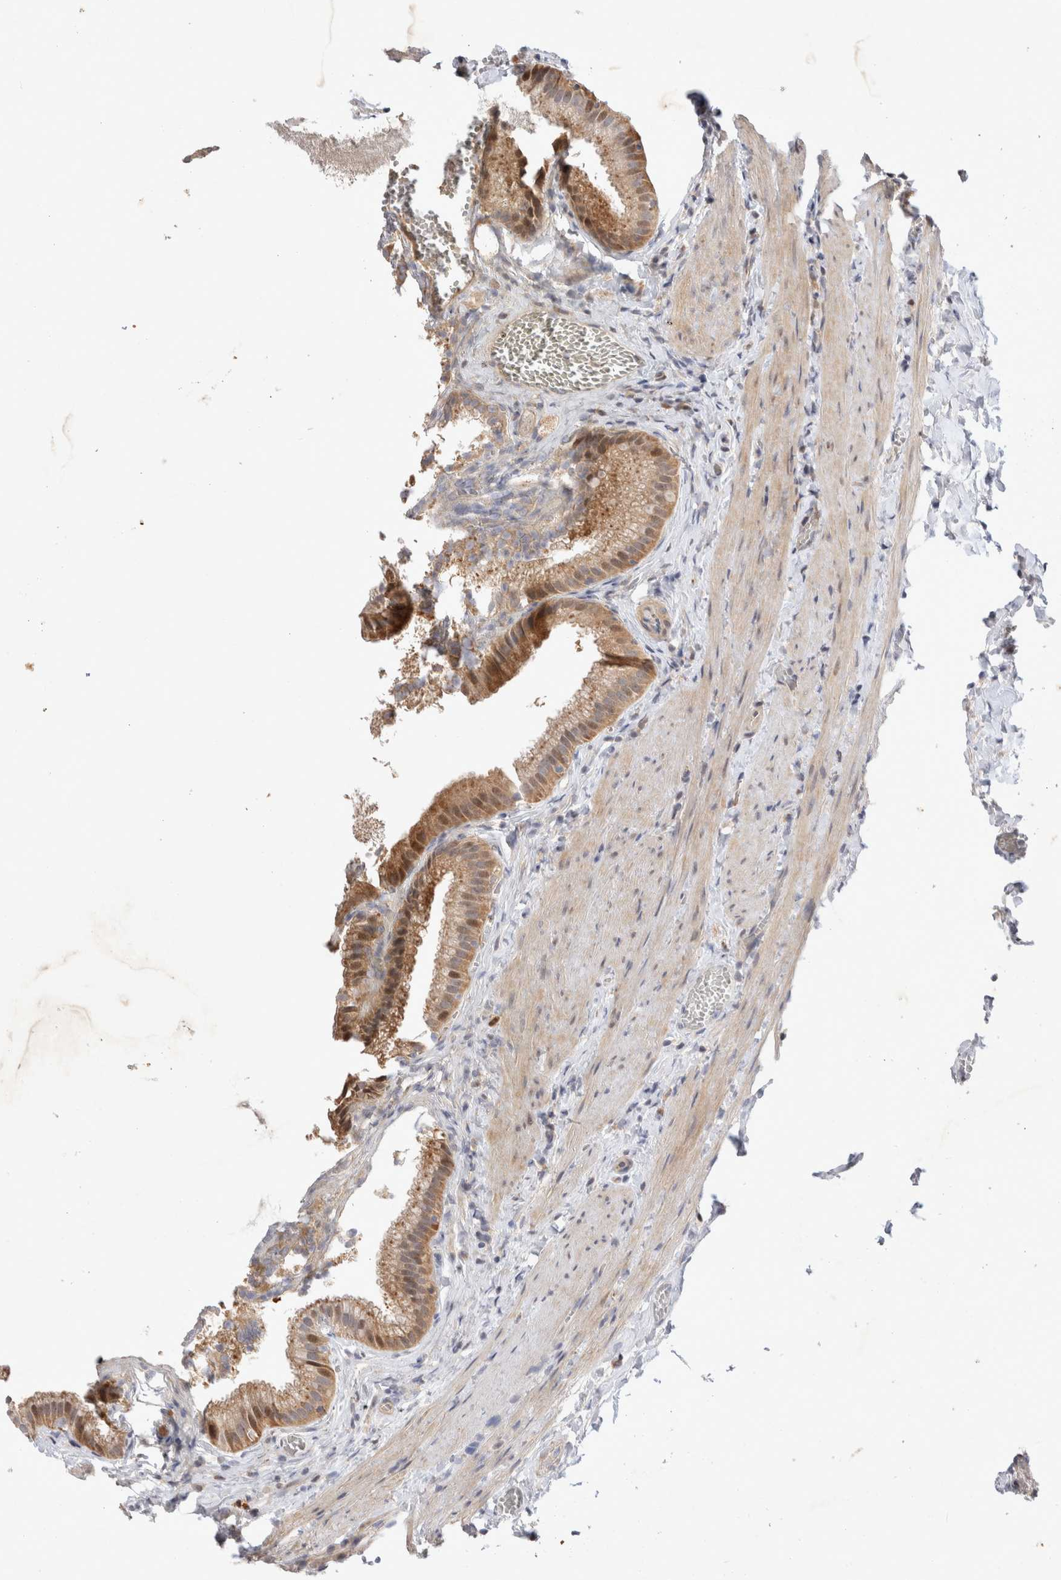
{"staining": {"intensity": "moderate", "quantity": ">75%", "location": "cytoplasmic/membranous"}, "tissue": "gallbladder", "cell_type": "Glandular cells", "image_type": "normal", "snomed": [{"axis": "morphology", "description": "Normal tissue, NOS"}, {"axis": "topography", "description": "Gallbladder"}], "caption": "Immunohistochemical staining of benign gallbladder shows moderate cytoplasmic/membranous protein expression in approximately >75% of glandular cells. The protein of interest is stained brown, and the nuclei are stained in blue (DAB (3,3'-diaminobenzidine) IHC with brightfield microscopy, high magnification).", "gene": "HTT", "patient": {"sex": "male", "age": 38}}